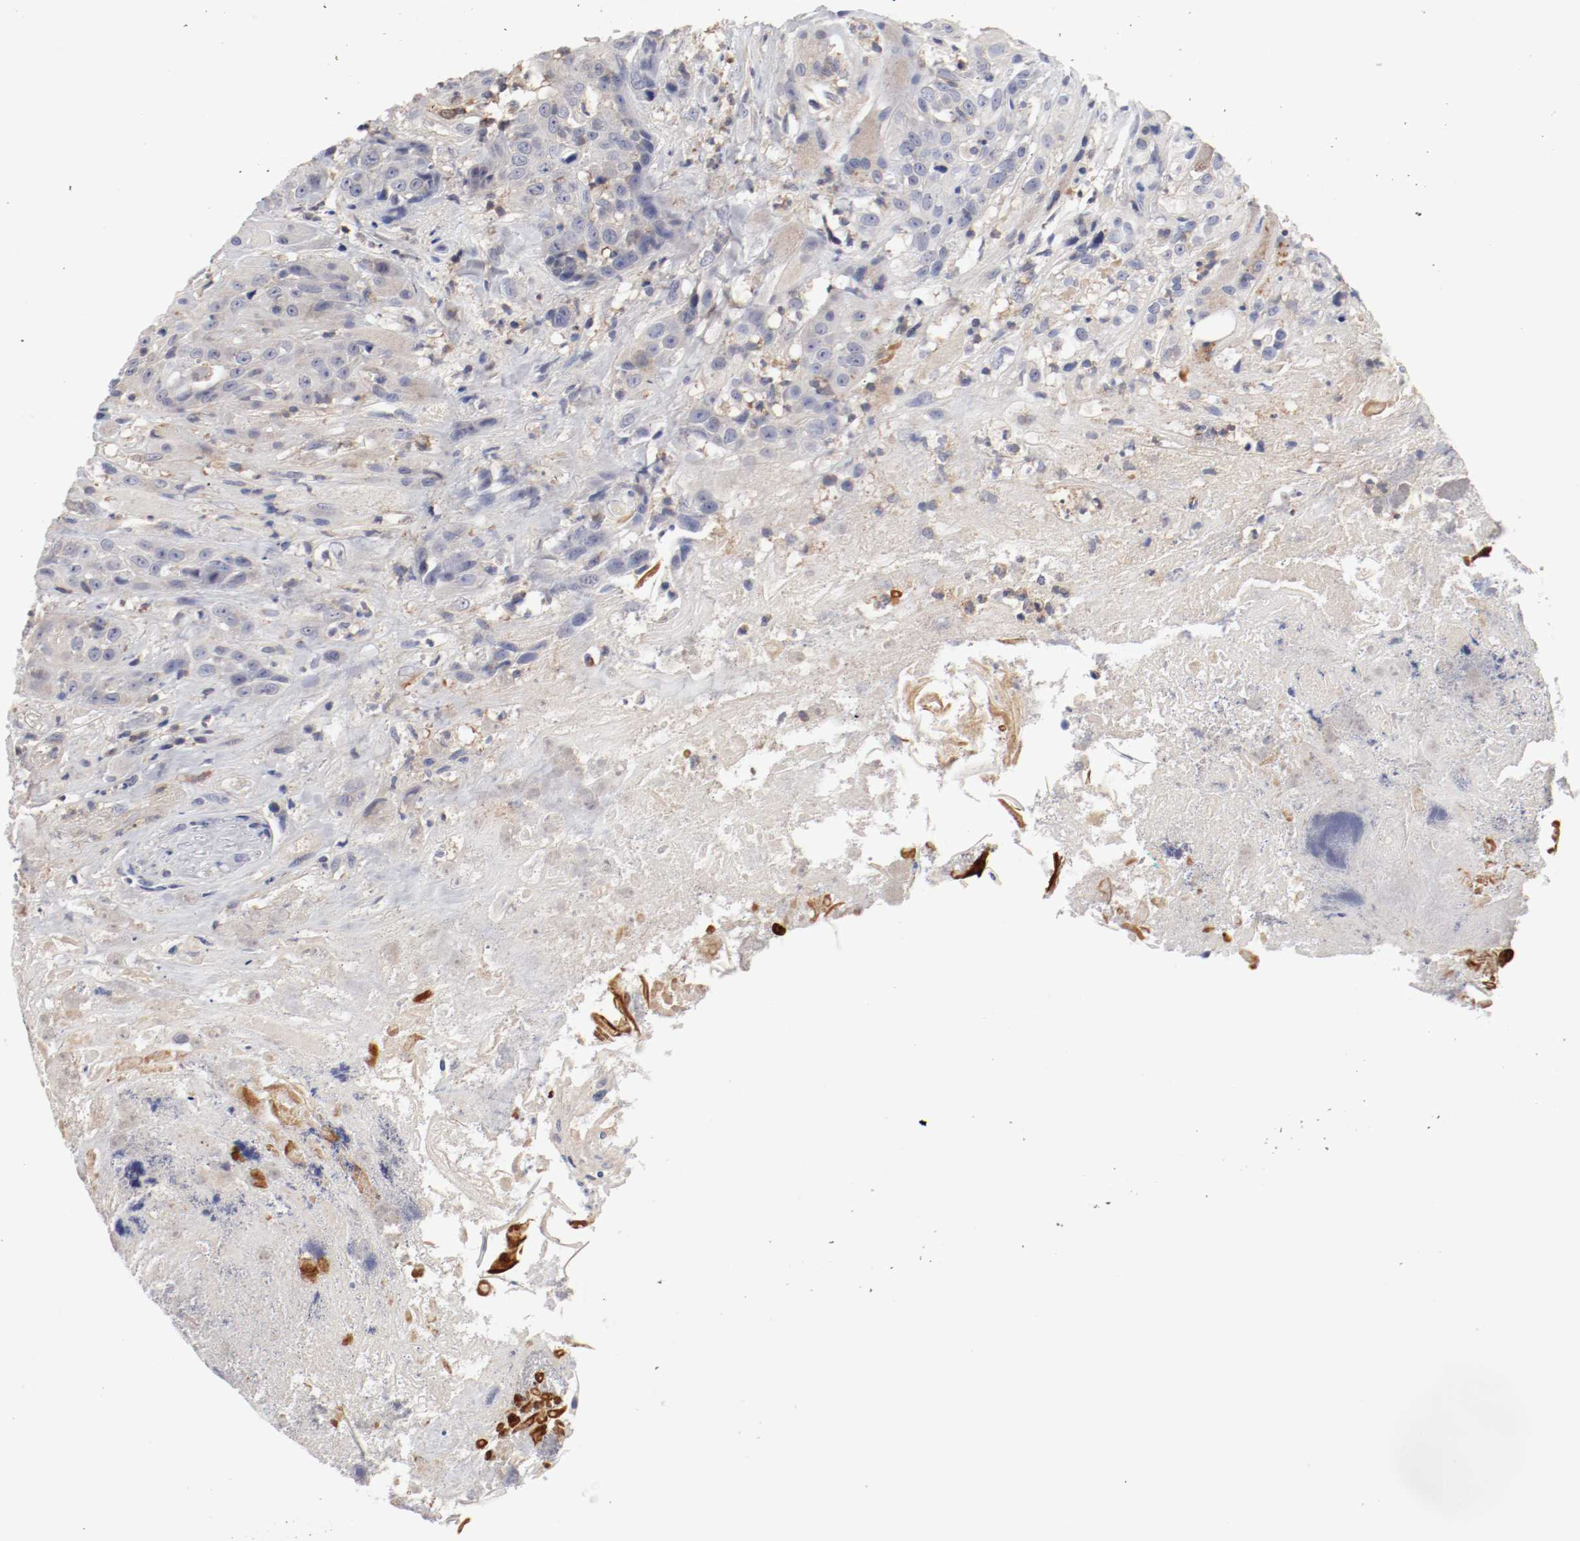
{"staining": {"intensity": "weak", "quantity": "<25%", "location": "cytoplasmic/membranous"}, "tissue": "head and neck cancer", "cell_type": "Tumor cells", "image_type": "cancer", "snomed": [{"axis": "morphology", "description": "Squamous cell carcinoma, NOS"}, {"axis": "topography", "description": "Head-Neck"}], "caption": "Tumor cells are negative for brown protein staining in head and neck squamous cell carcinoma.", "gene": "CBL", "patient": {"sex": "female", "age": 84}}